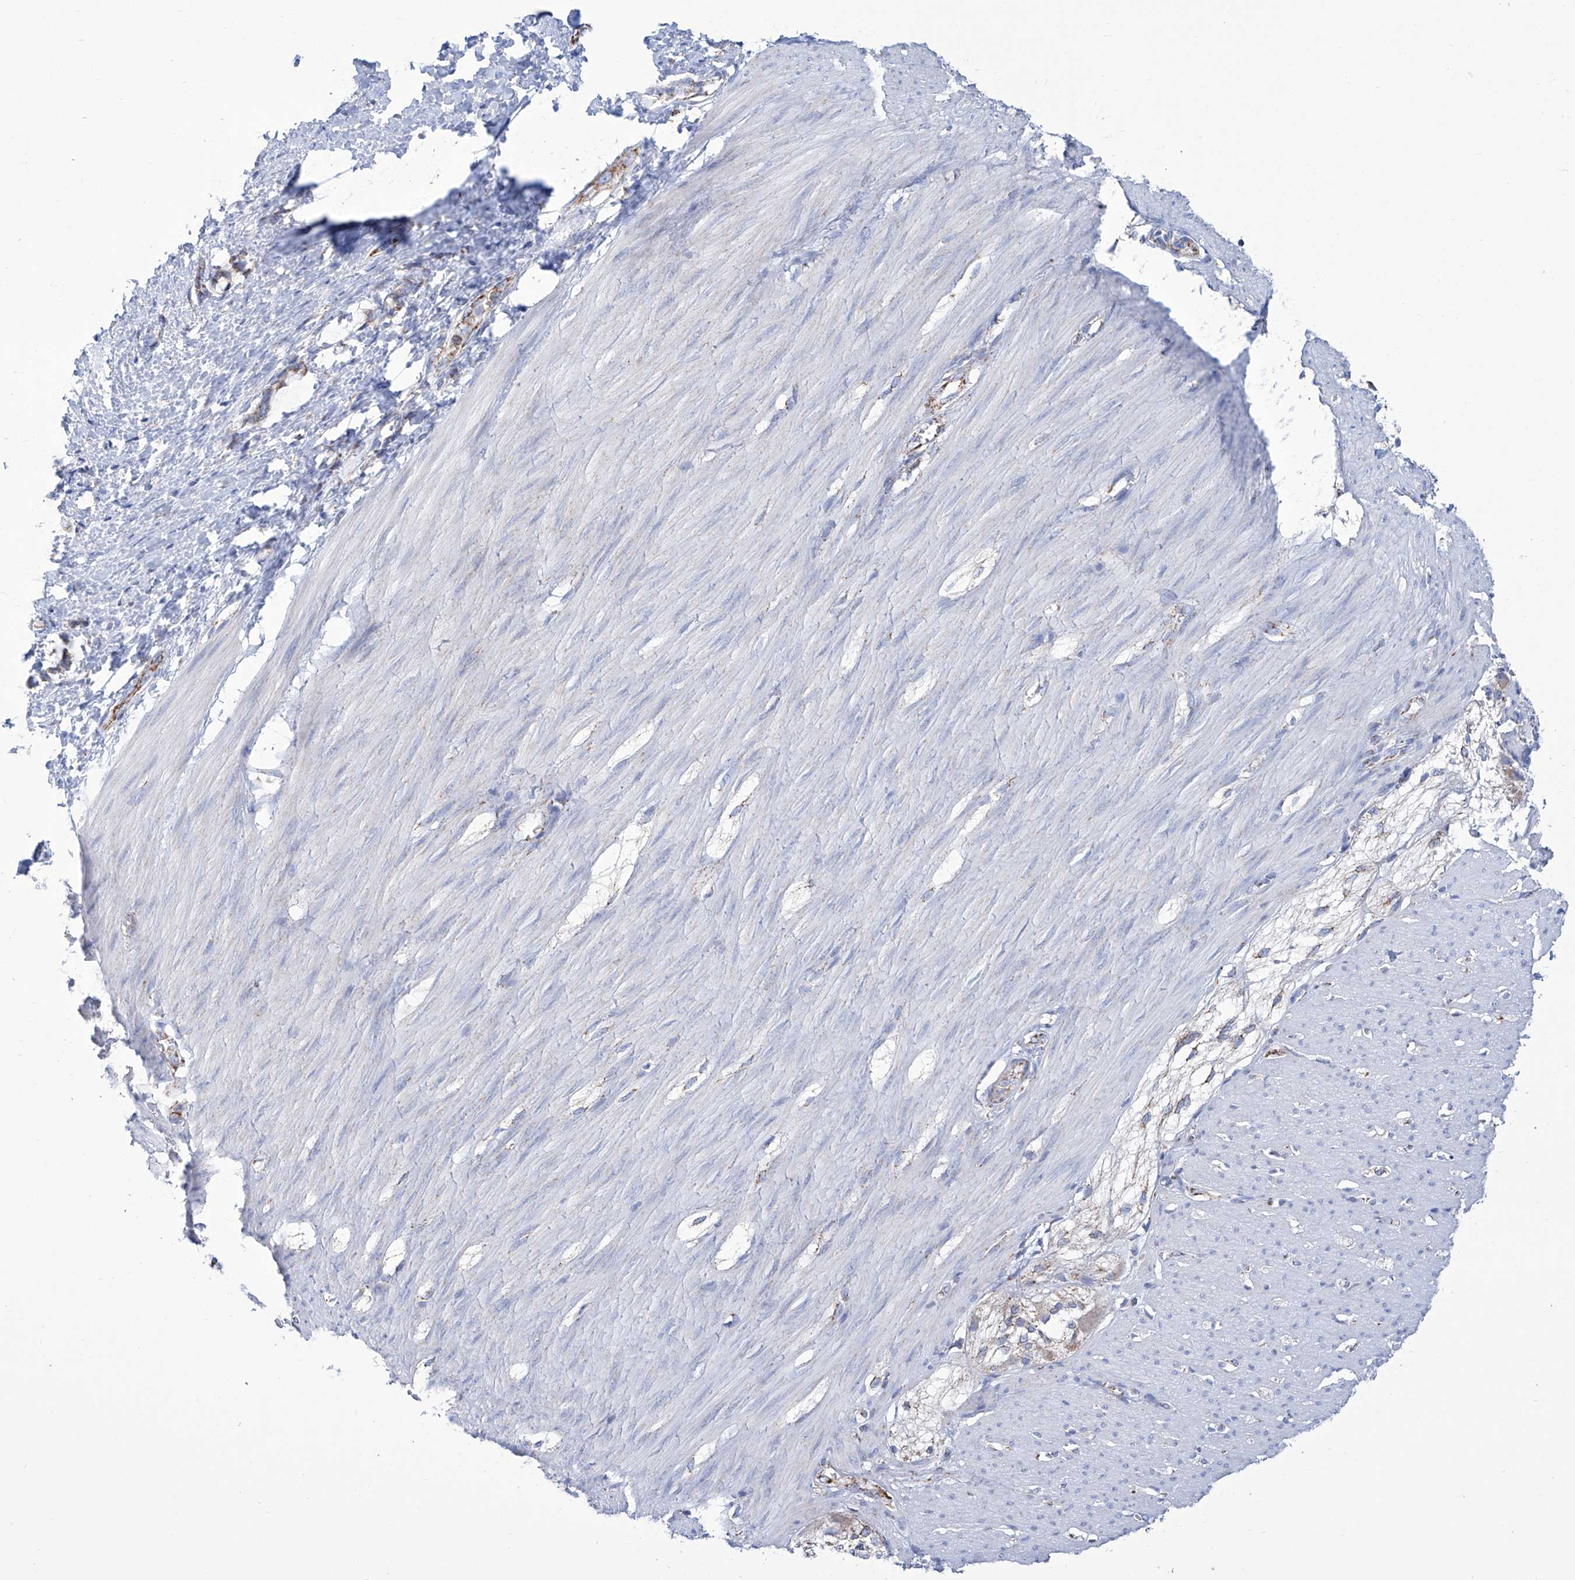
{"staining": {"intensity": "negative", "quantity": "none", "location": "none"}, "tissue": "smooth muscle", "cell_type": "Smooth muscle cells", "image_type": "normal", "snomed": [{"axis": "morphology", "description": "Normal tissue, NOS"}, {"axis": "morphology", "description": "Adenocarcinoma, NOS"}, {"axis": "topography", "description": "Colon"}, {"axis": "topography", "description": "Peripheral nerve tissue"}], "caption": "DAB (3,3'-diaminobenzidine) immunohistochemical staining of benign human smooth muscle exhibits no significant positivity in smooth muscle cells. Brightfield microscopy of immunohistochemistry stained with DAB (brown) and hematoxylin (blue), captured at high magnification.", "gene": "ALDH6A1", "patient": {"sex": "male", "age": 14}}